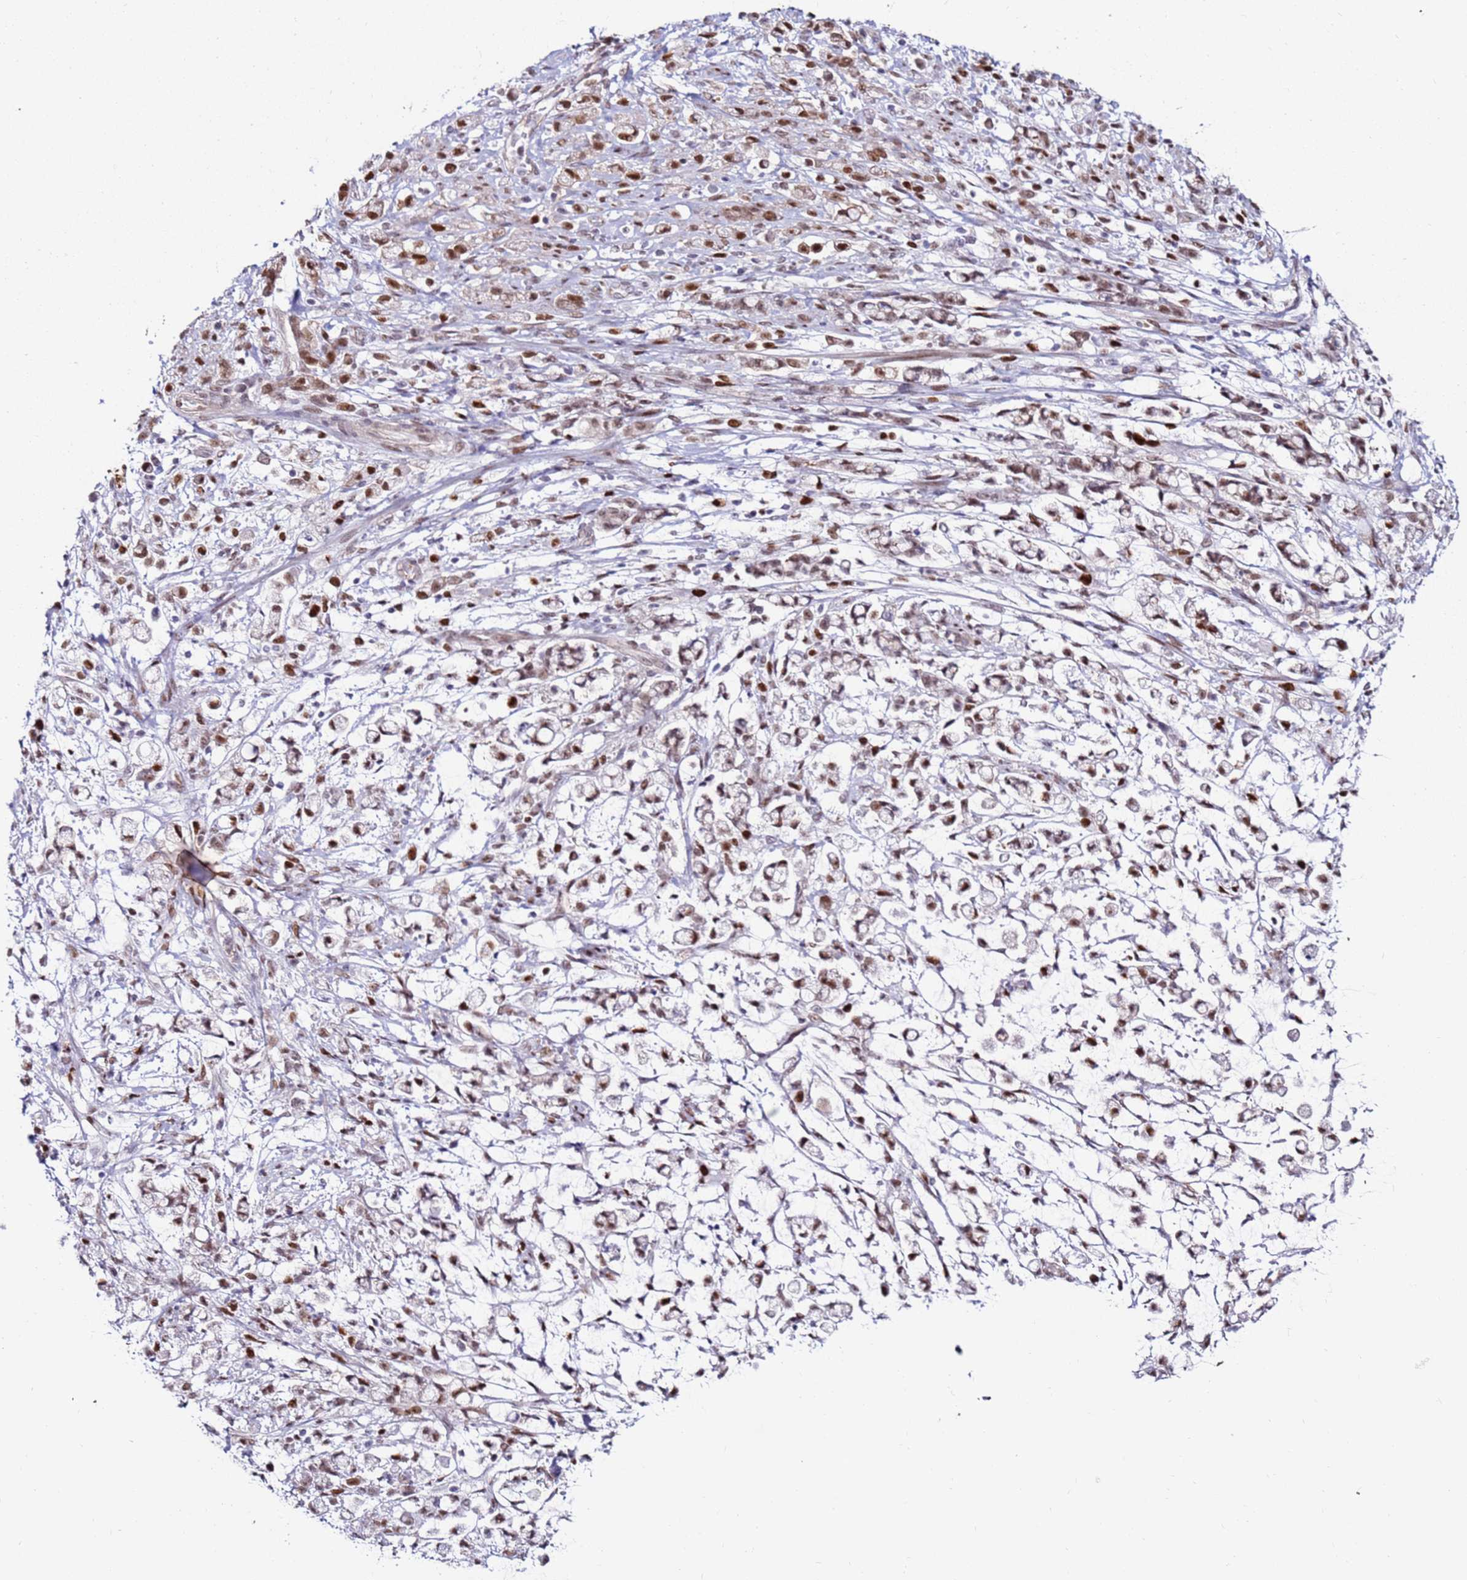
{"staining": {"intensity": "moderate", "quantity": ">75%", "location": "cytoplasmic/membranous,nuclear"}, "tissue": "stomach cancer", "cell_type": "Tumor cells", "image_type": "cancer", "snomed": [{"axis": "morphology", "description": "Adenocarcinoma, NOS"}, {"axis": "topography", "description": "Stomach"}], "caption": "This is a photomicrograph of immunohistochemistry (IHC) staining of stomach cancer (adenocarcinoma), which shows moderate positivity in the cytoplasmic/membranous and nuclear of tumor cells.", "gene": "KPNA4", "patient": {"sex": "female", "age": 60}}